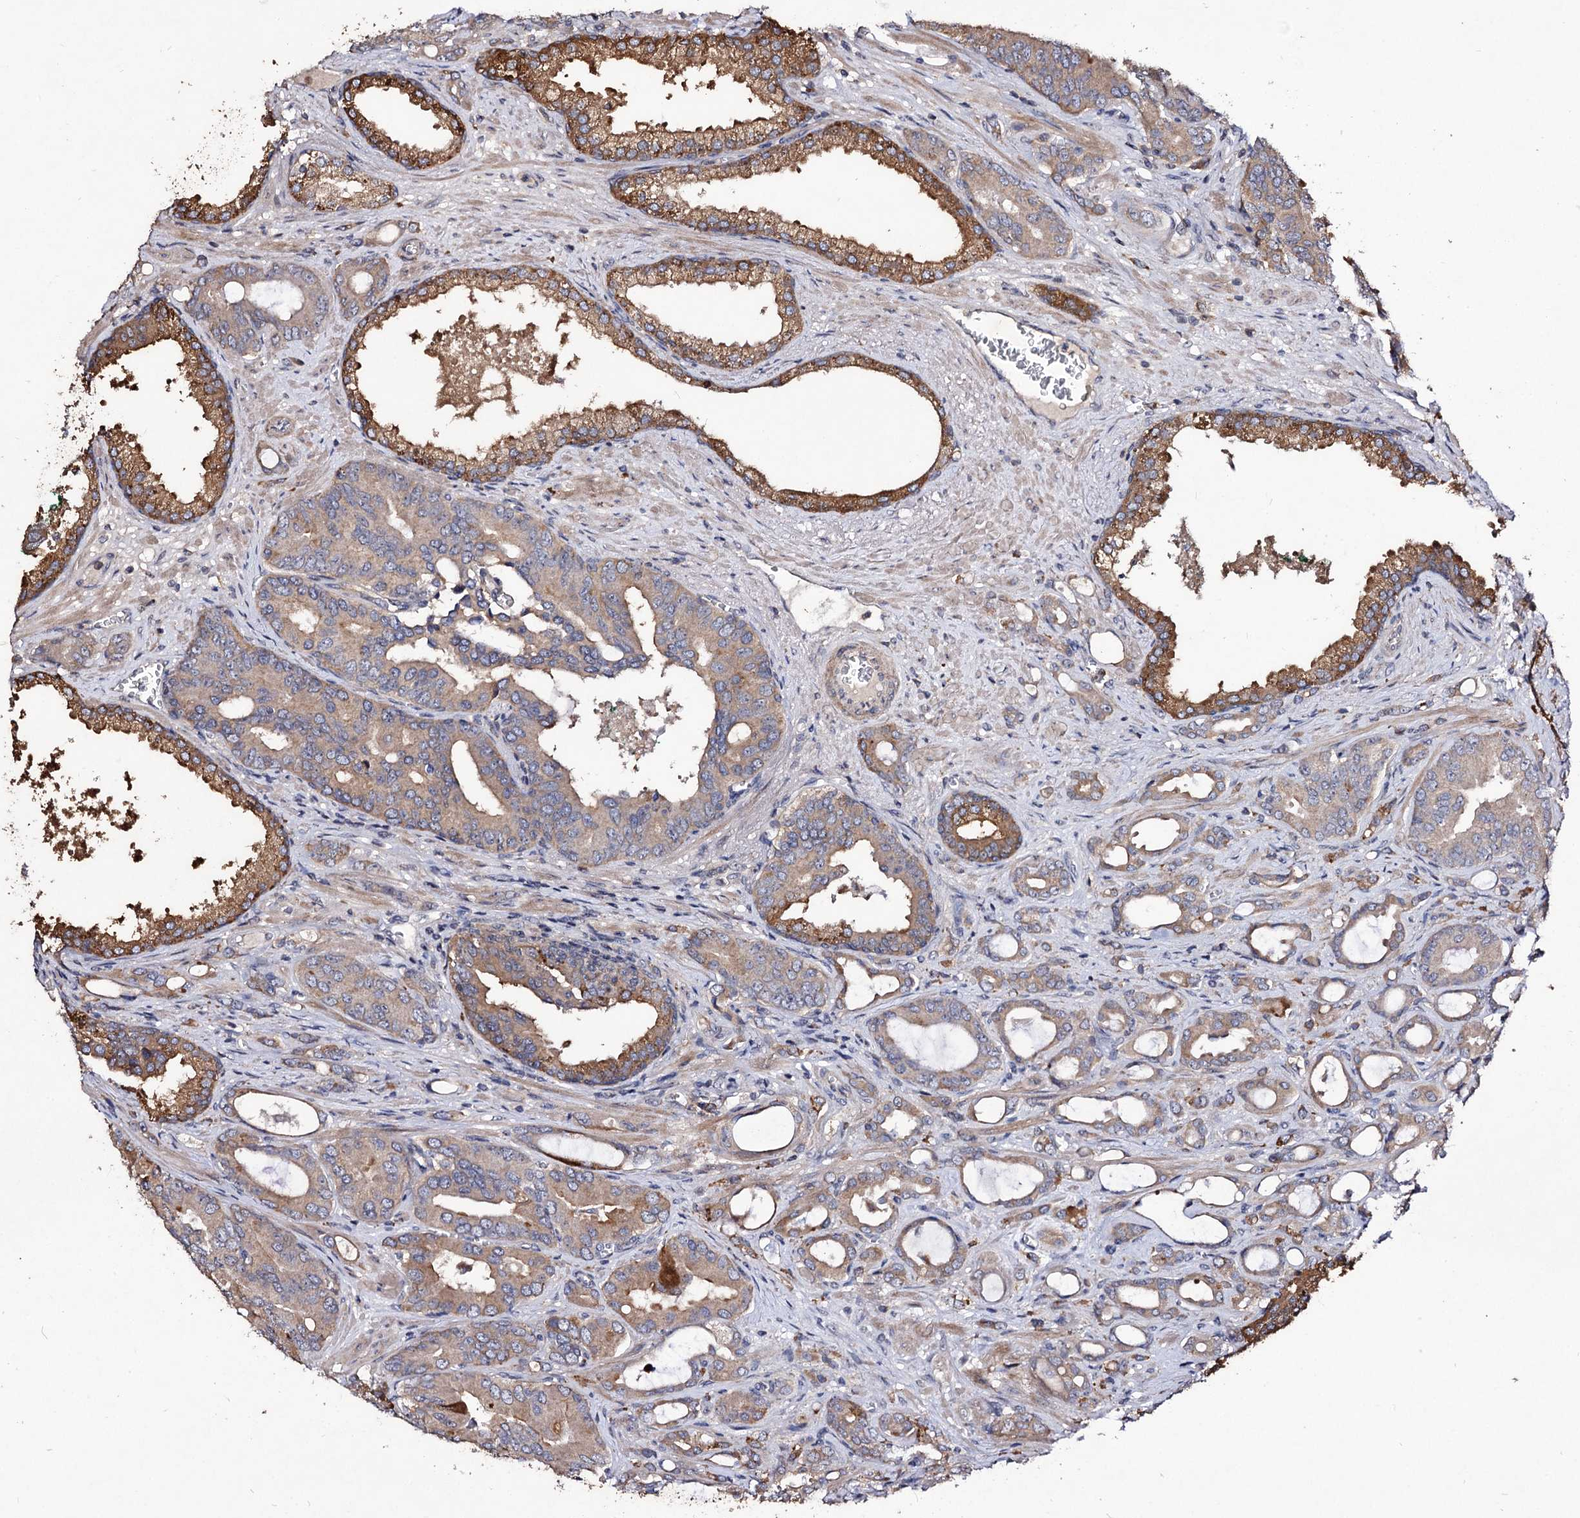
{"staining": {"intensity": "weak", "quantity": ">75%", "location": "cytoplasmic/membranous"}, "tissue": "prostate cancer", "cell_type": "Tumor cells", "image_type": "cancer", "snomed": [{"axis": "morphology", "description": "Adenocarcinoma, High grade"}, {"axis": "topography", "description": "Prostate"}], "caption": "Tumor cells demonstrate low levels of weak cytoplasmic/membranous expression in about >75% of cells in human high-grade adenocarcinoma (prostate). The staining is performed using DAB brown chromogen to label protein expression. The nuclei are counter-stained blue using hematoxylin.", "gene": "MYO1H", "patient": {"sex": "male", "age": 72}}